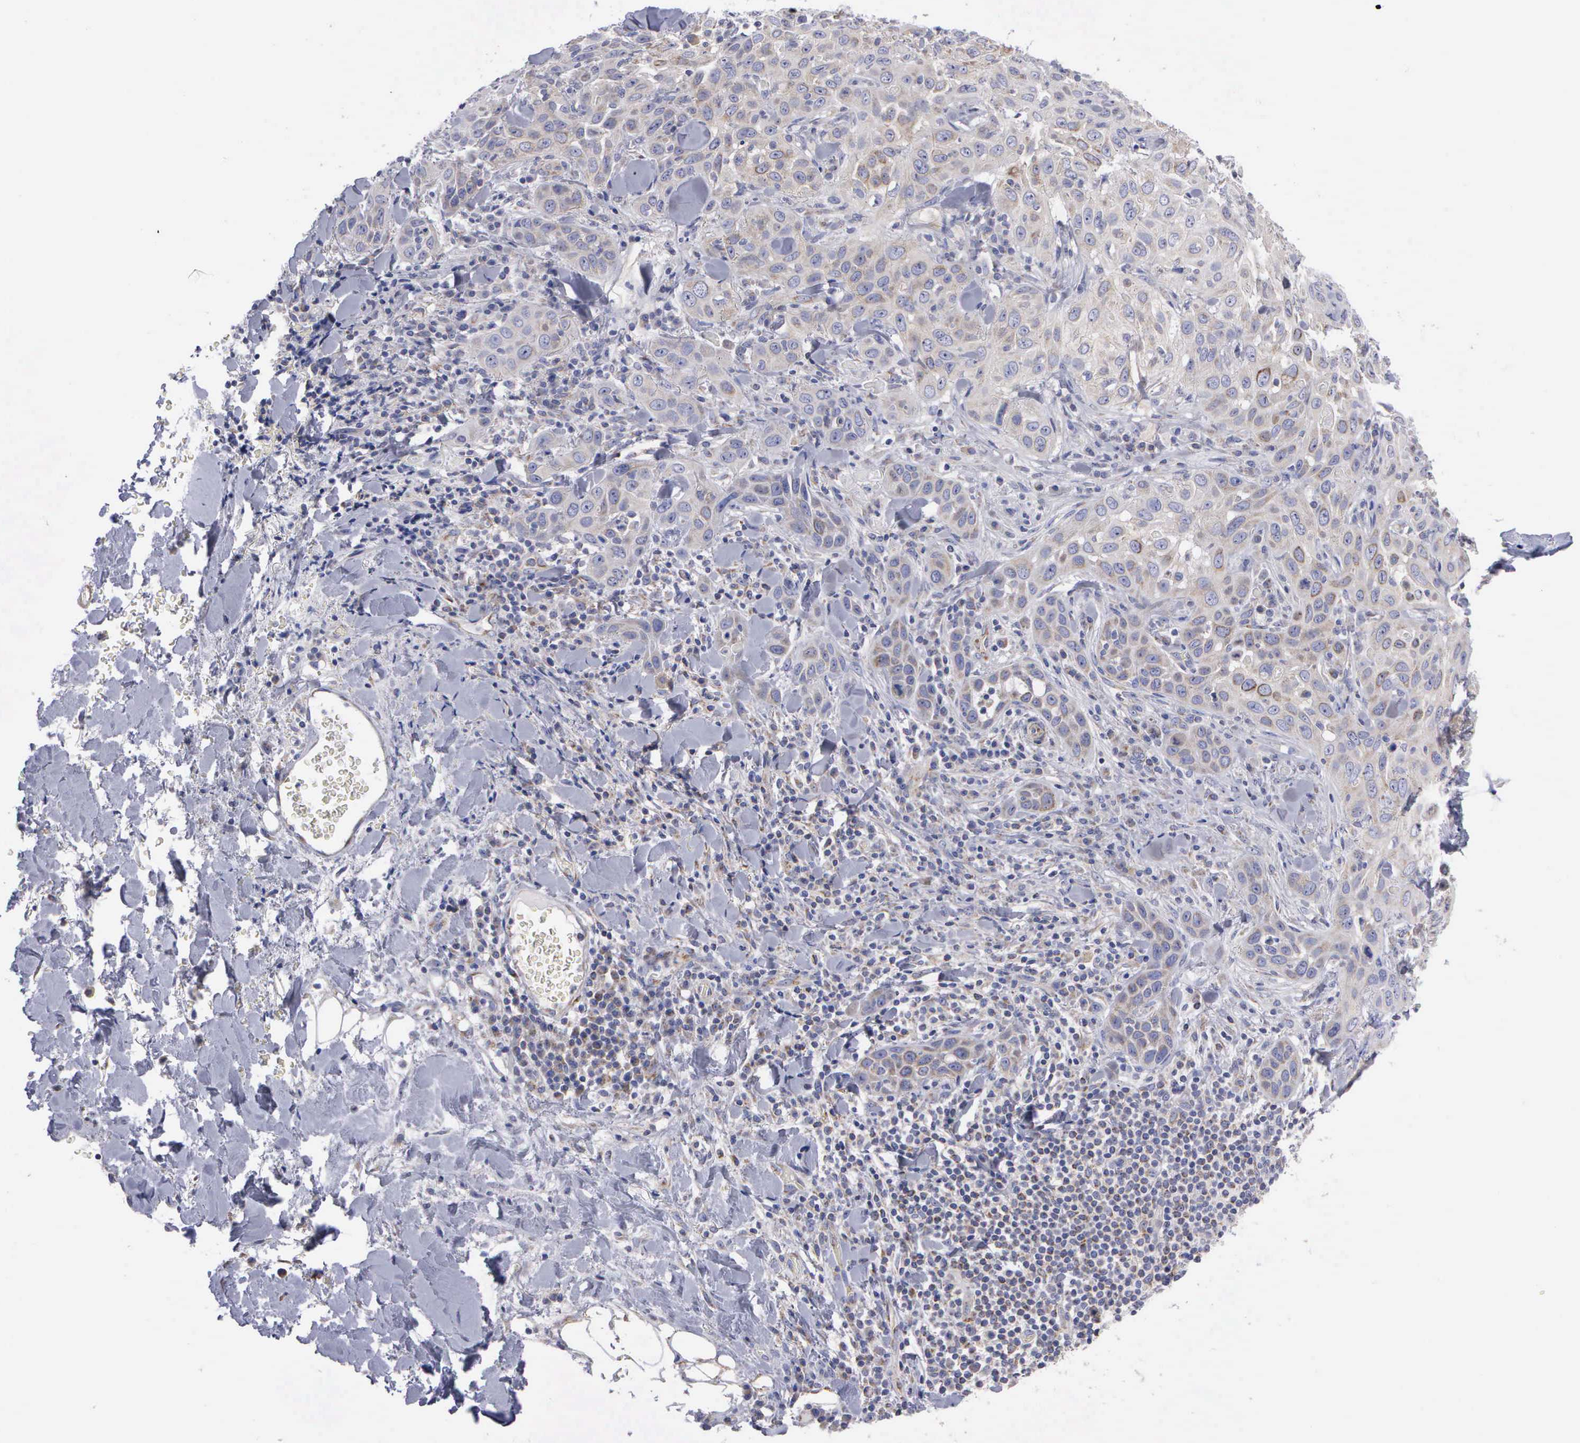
{"staining": {"intensity": "moderate", "quantity": "25%-75%", "location": "cytoplasmic/membranous"}, "tissue": "skin cancer", "cell_type": "Tumor cells", "image_type": "cancer", "snomed": [{"axis": "morphology", "description": "Squamous cell carcinoma, NOS"}, {"axis": "topography", "description": "Skin"}], "caption": "Immunohistochemical staining of human skin squamous cell carcinoma demonstrates moderate cytoplasmic/membranous protein staining in about 25%-75% of tumor cells.", "gene": "APOOL", "patient": {"sex": "male", "age": 84}}